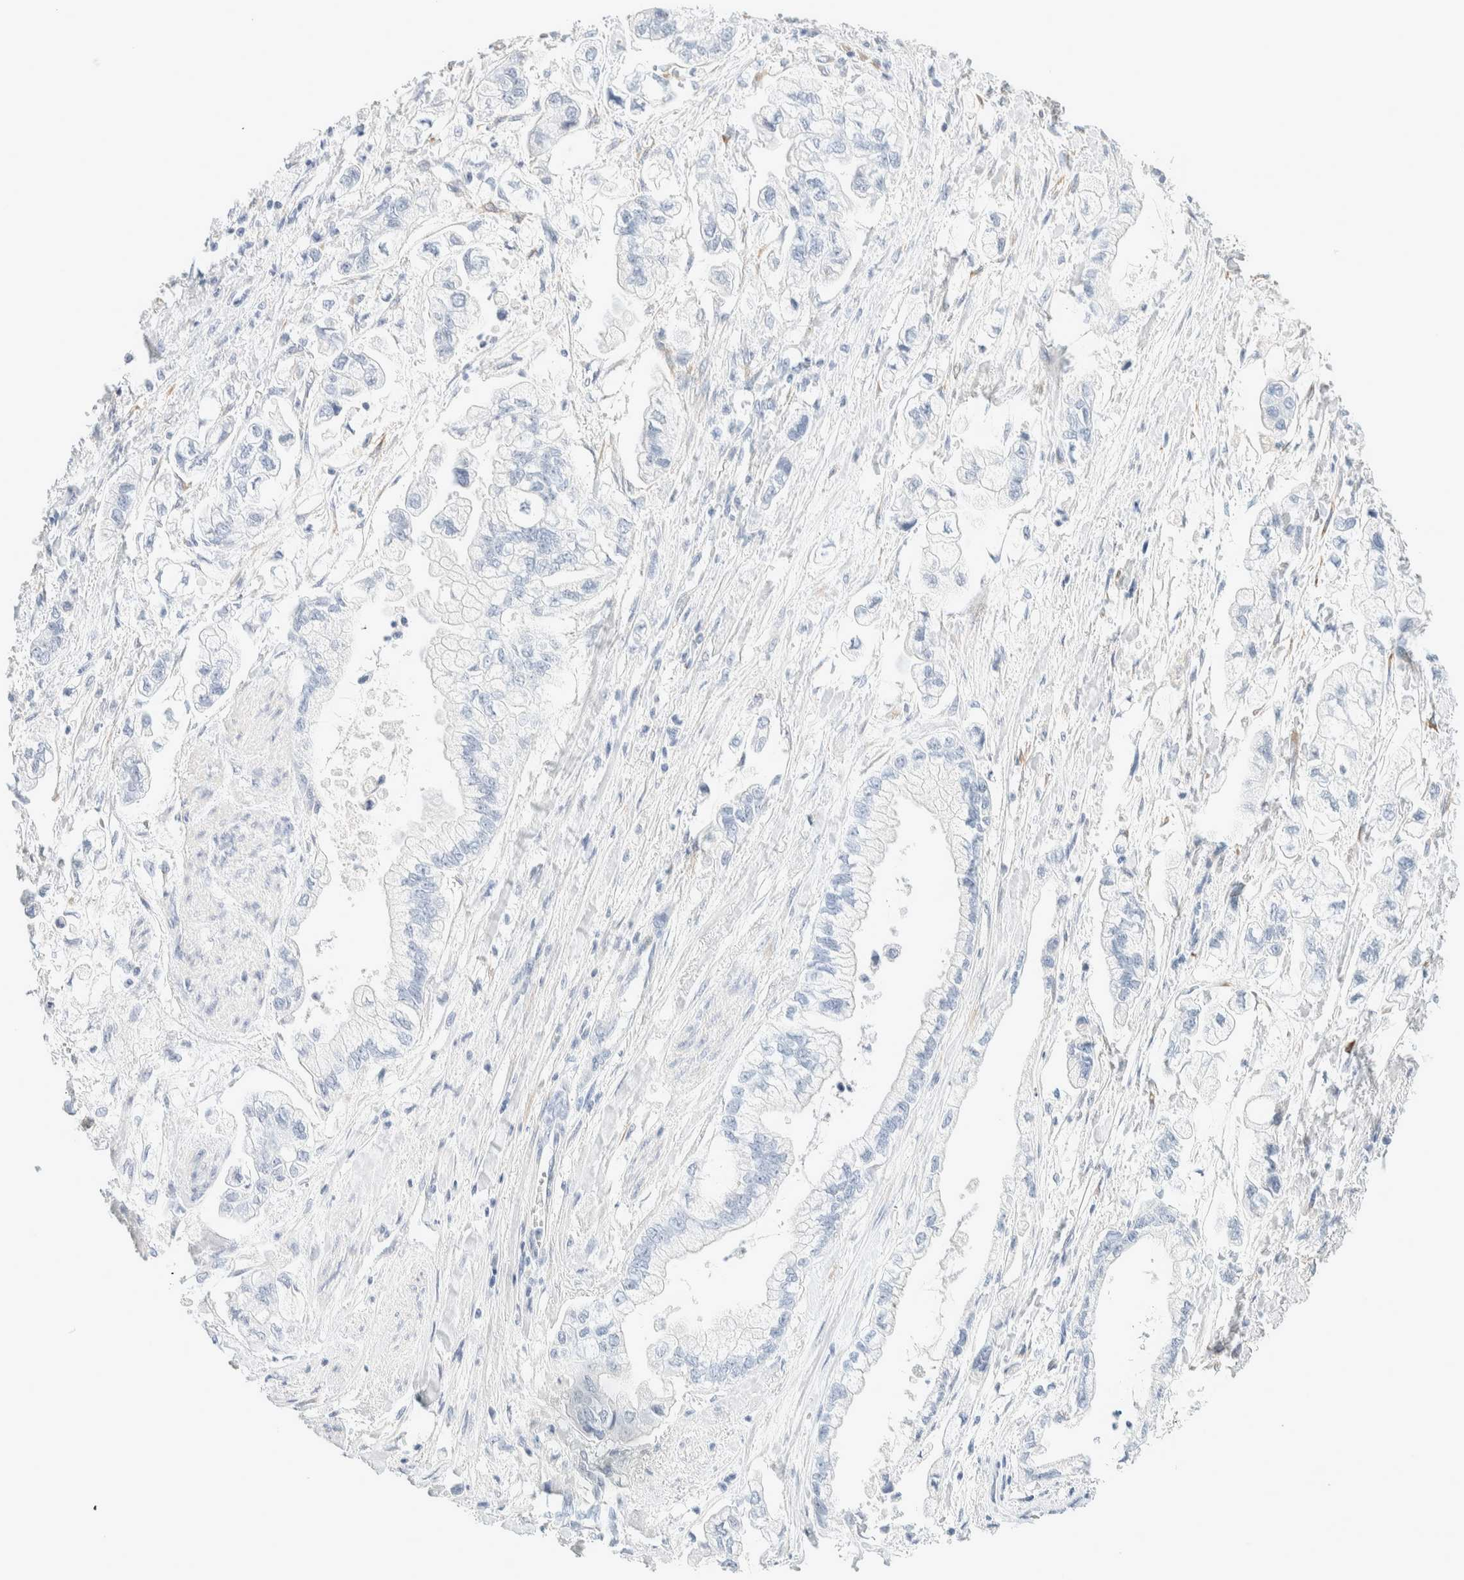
{"staining": {"intensity": "negative", "quantity": "none", "location": "none"}, "tissue": "stomach cancer", "cell_type": "Tumor cells", "image_type": "cancer", "snomed": [{"axis": "morphology", "description": "Normal tissue, NOS"}, {"axis": "morphology", "description": "Adenocarcinoma, NOS"}, {"axis": "topography", "description": "Stomach"}], "caption": "Immunohistochemical staining of human adenocarcinoma (stomach) displays no significant positivity in tumor cells.", "gene": "ATCAY", "patient": {"sex": "male", "age": 62}}